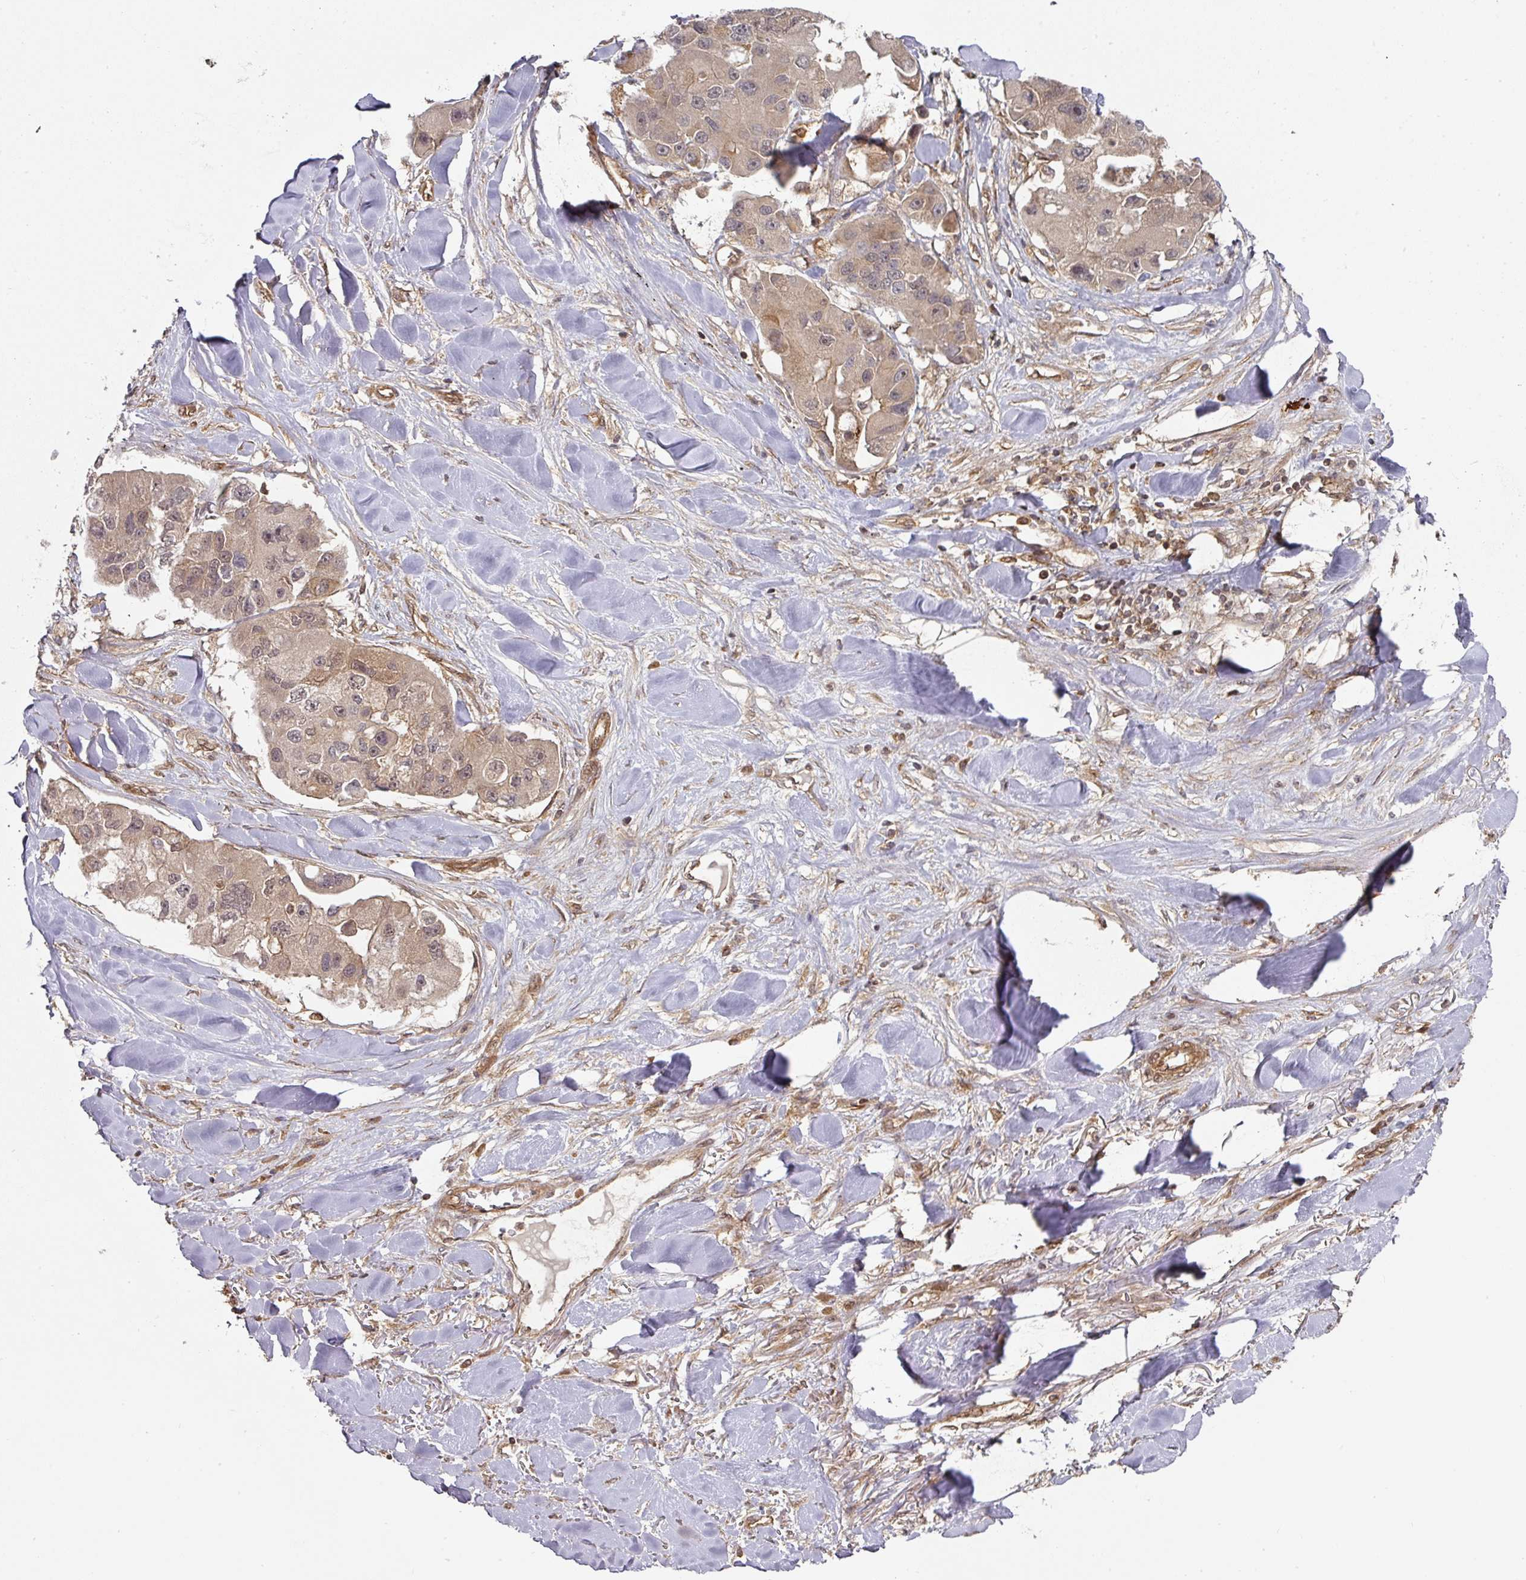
{"staining": {"intensity": "weak", "quantity": ">75%", "location": "cytoplasmic/membranous"}, "tissue": "lung cancer", "cell_type": "Tumor cells", "image_type": "cancer", "snomed": [{"axis": "morphology", "description": "Adenocarcinoma, NOS"}, {"axis": "topography", "description": "Lung"}], "caption": "High-magnification brightfield microscopy of adenocarcinoma (lung) stained with DAB (brown) and counterstained with hematoxylin (blue). tumor cells exhibit weak cytoplasmic/membranous expression is identified in approximately>75% of cells.", "gene": "EIF4EBP2", "patient": {"sex": "female", "age": 54}}